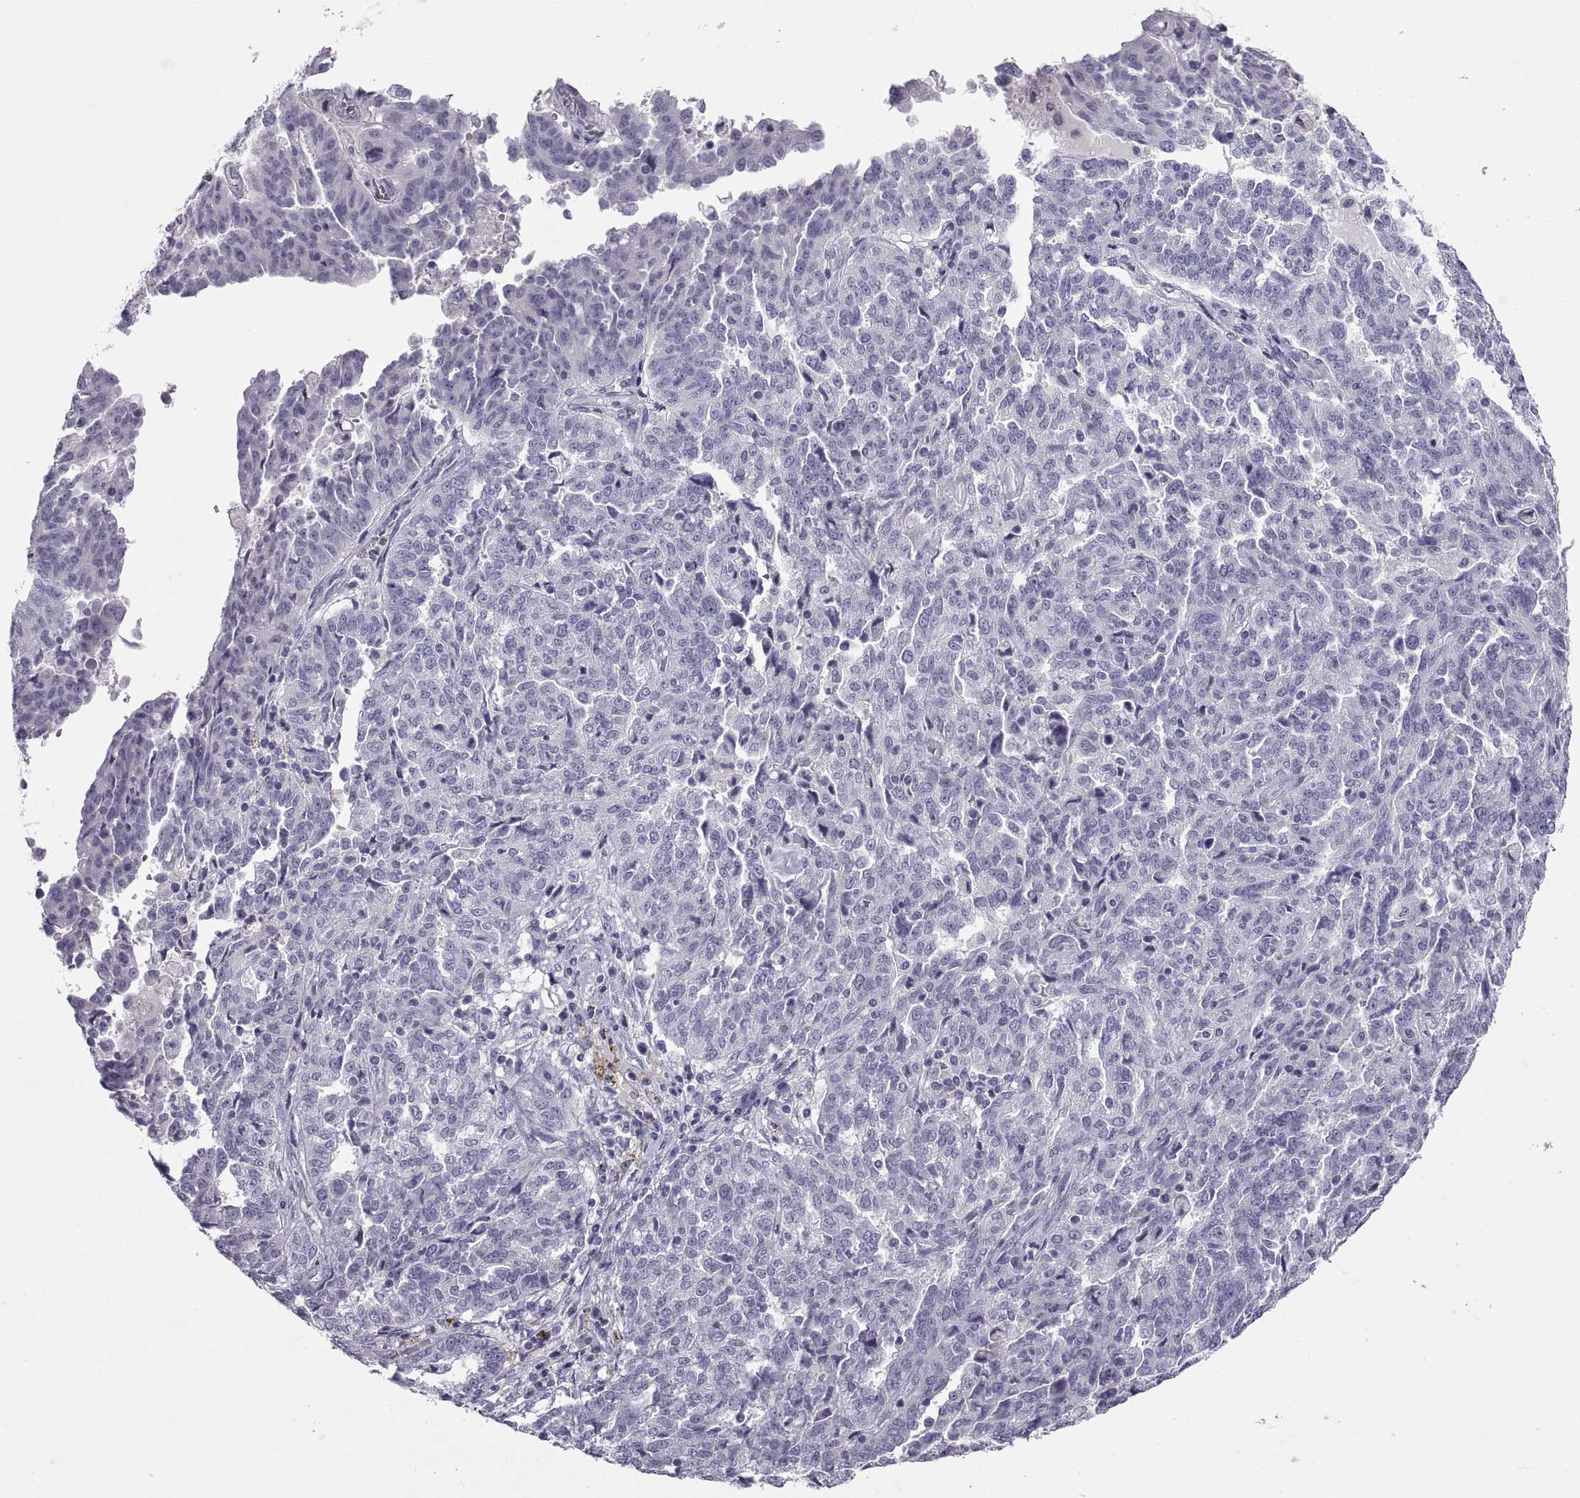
{"staining": {"intensity": "negative", "quantity": "none", "location": "none"}, "tissue": "ovarian cancer", "cell_type": "Tumor cells", "image_type": "cancer", "snomed": [{"axis": "morphology", "description": "Cystadenocarcinoma, serous, NOS"}, {"axis": "topography", "description": "Ovary"}], "caption": "Ovarian cancer was stained to show a protein in brown. There is no significant positivity in tumor cells.", "gene": "PCSK1N", "patient": {"sex": "female", "age": 67}}